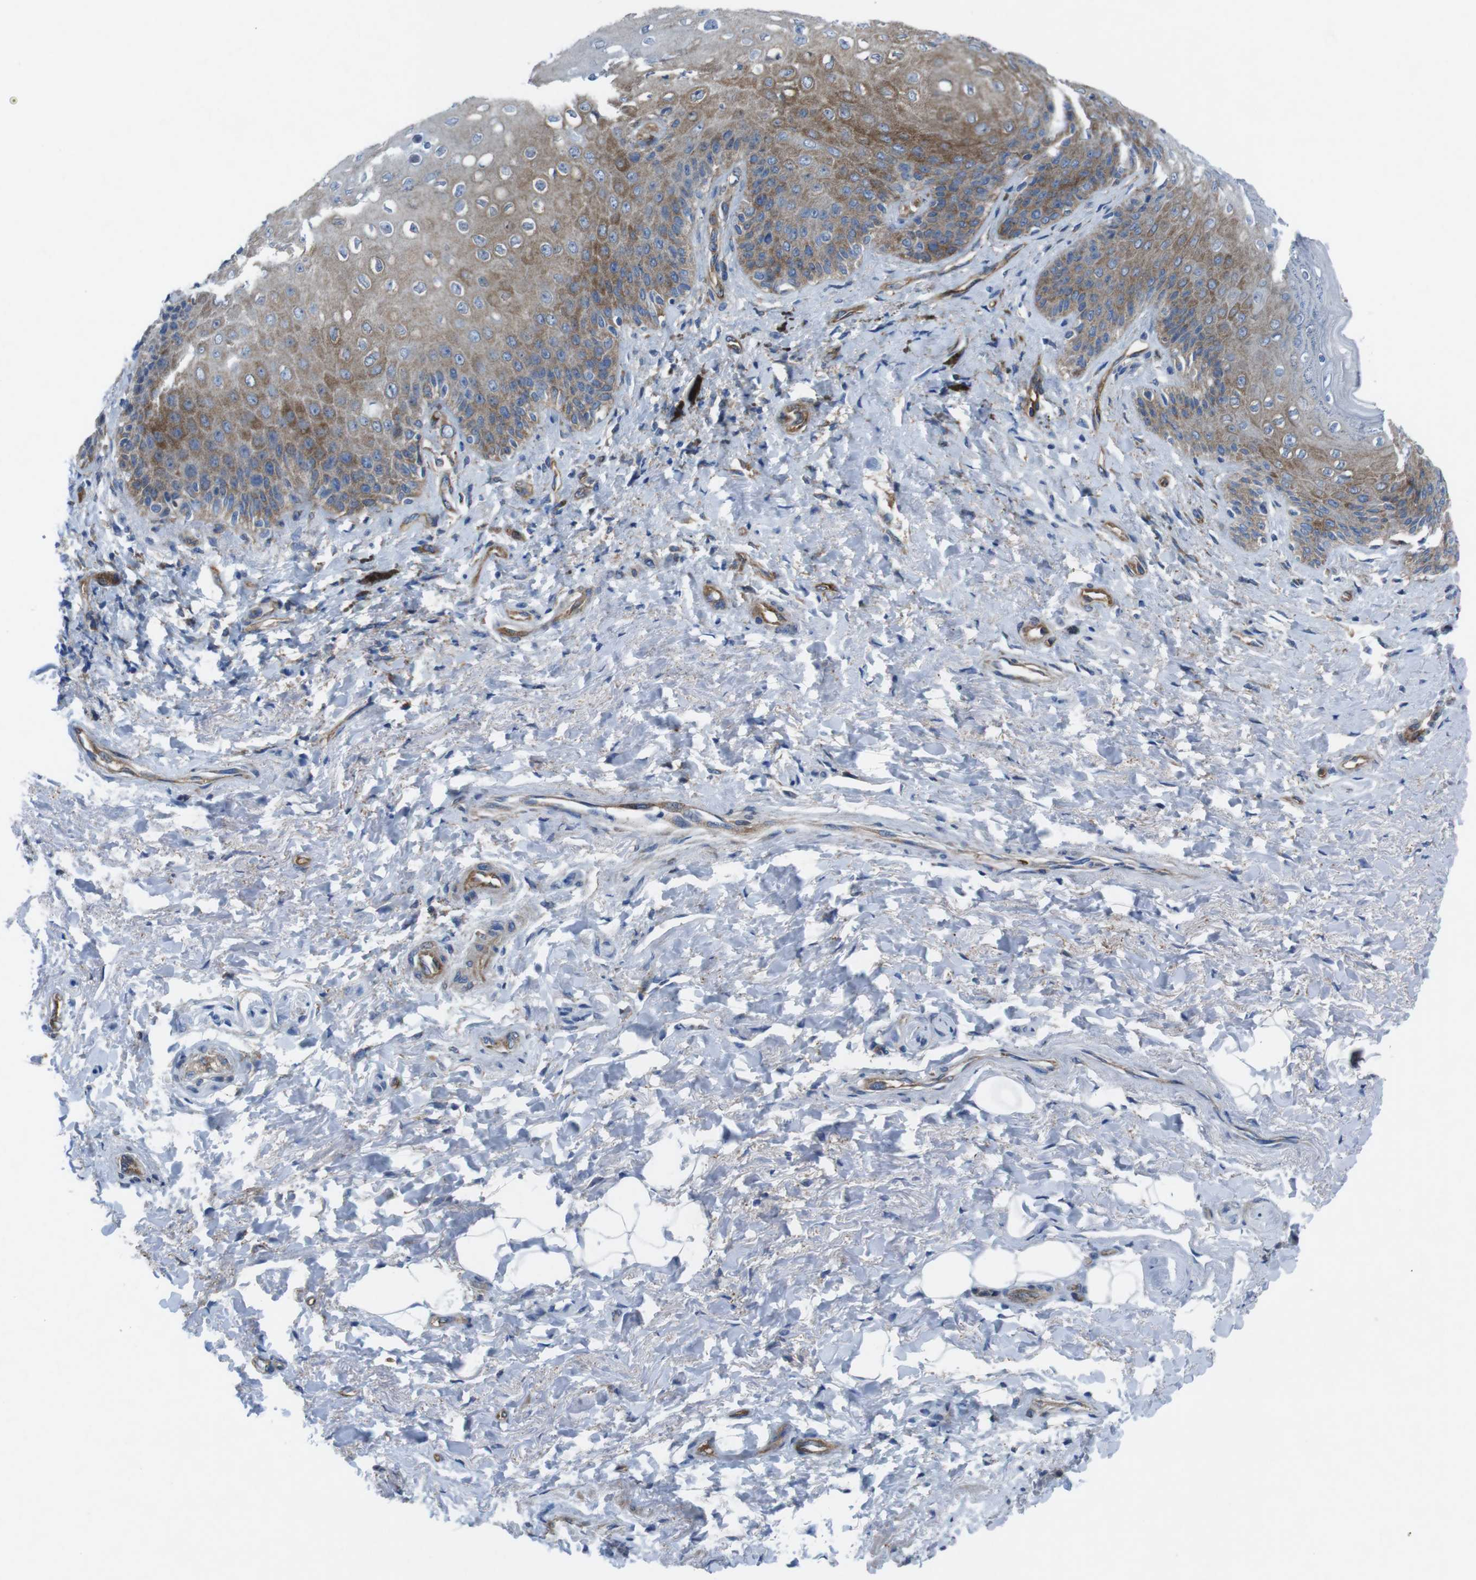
{"staining": {"intensity": "moderate", "quantity": ">75%", "location": "cytoplasmic/membranous"}, "tissue": "skin", "cell_type": "Epidermal cells", "image_type": "normal", "snomed": [{"axis": "morphology", "description": "Normal tissue, NOS"}, {"axis": "topography", "description": "Anal"}], "caption": "DAB (3,3'-diaminobenzidine) immunohistochemical staining of normal skin shows moderate cytoplasmic/membranous protein positivity in about >75% of epidermal cells. (brown staining indicates protein expression, while blue staining denotes nuclei).", "gene": "DIAPH2", "patient": {"sex": "female", "age": 46}}